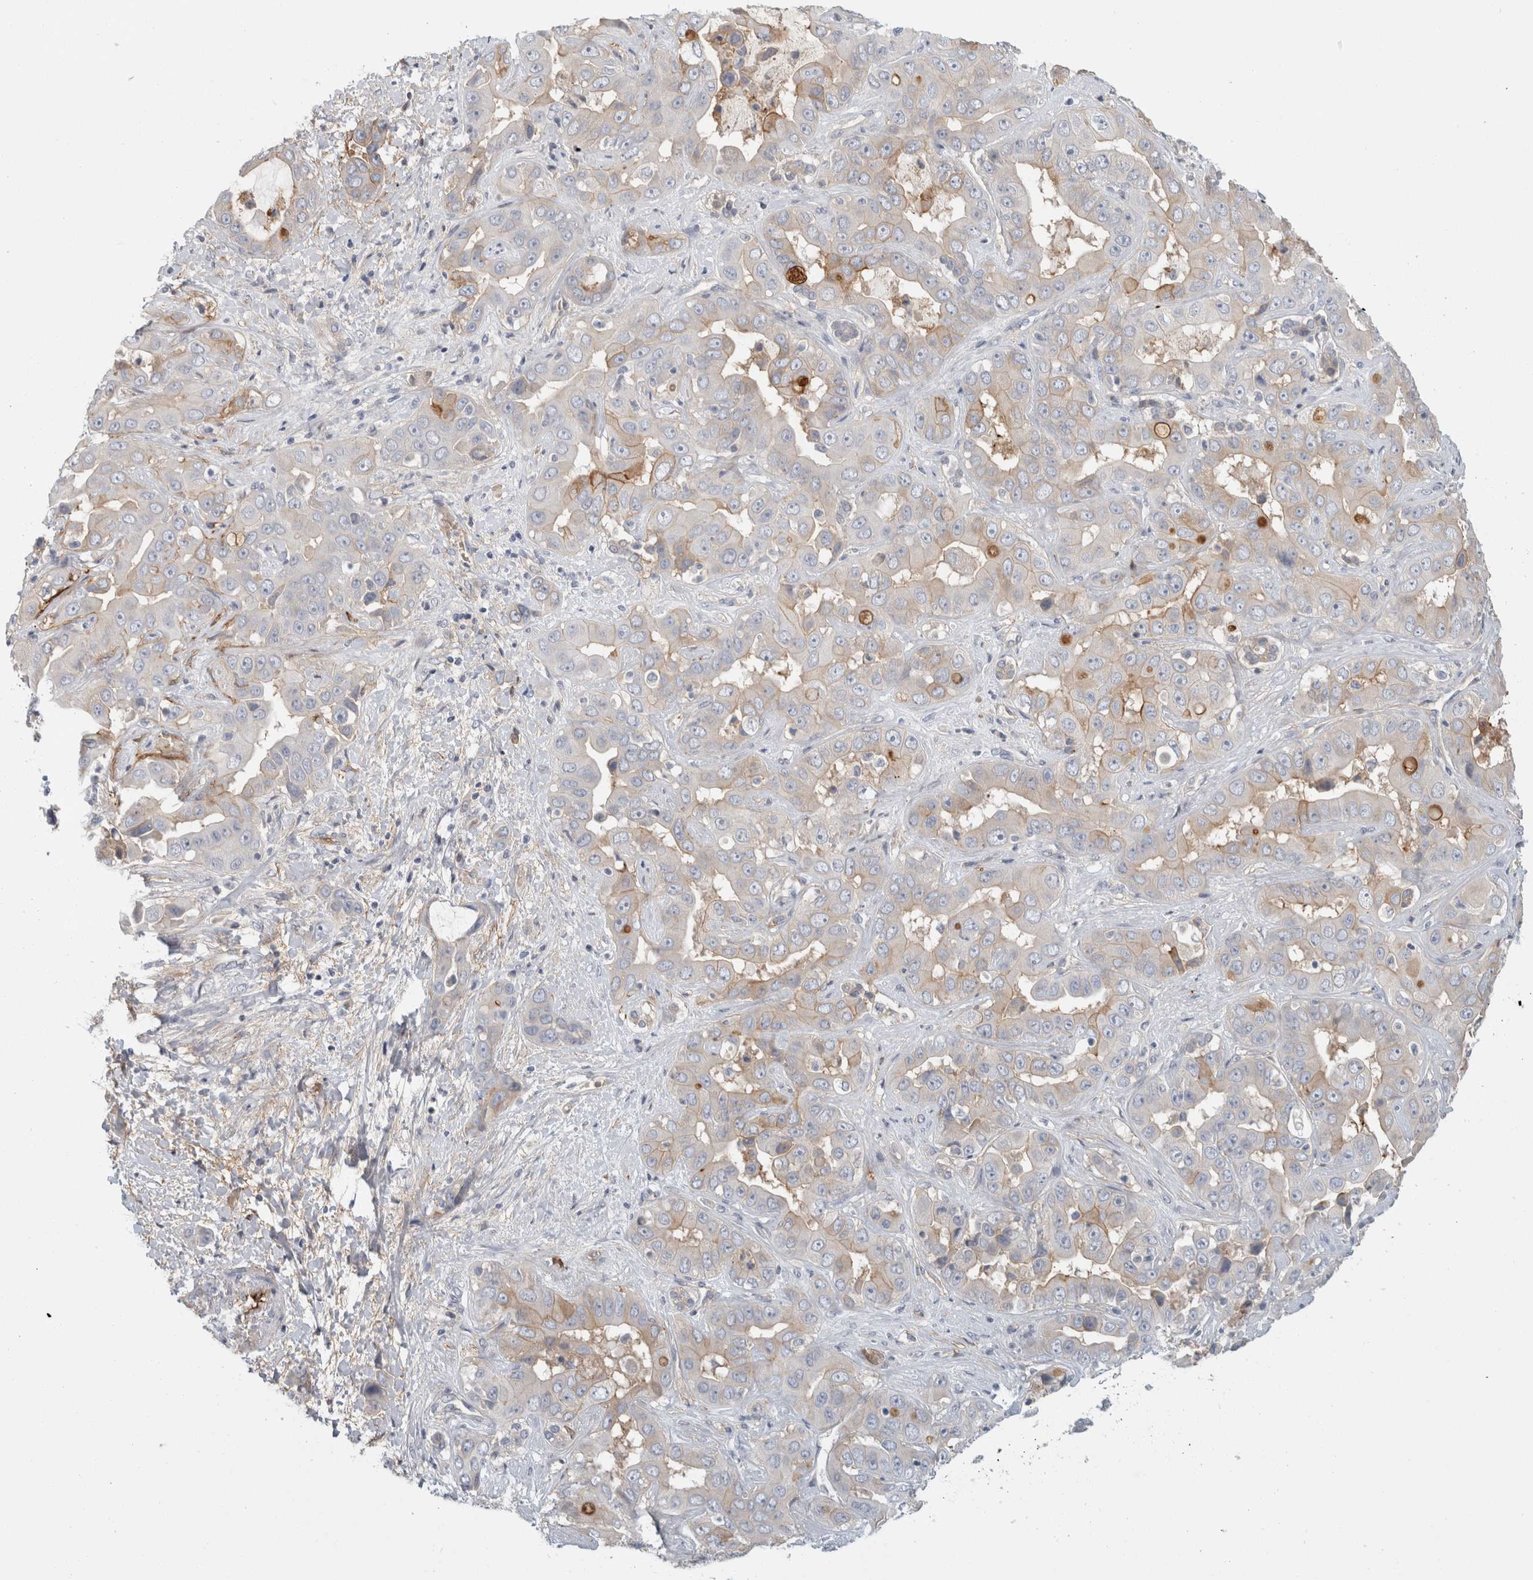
{"staining": {"intensity": "weak", "quantity": "<25%", "location": "cytoplasmic/membranous"}, "tissue": "liver cancer", "cell_type": "Tumor cells", "image_type": "cancer", "snomed": [{"axis": "morphology", "description": "Cholangiocarcinoma"}, {"axis": "topography", "description": "Liver"}], "caption": "Cholangiocarcinoma (liver) was stained to show a protein in brown. There is no significant expression in tumor cells.", "gene": "CD55", "patient": {"sex": "female", "age": 52}}